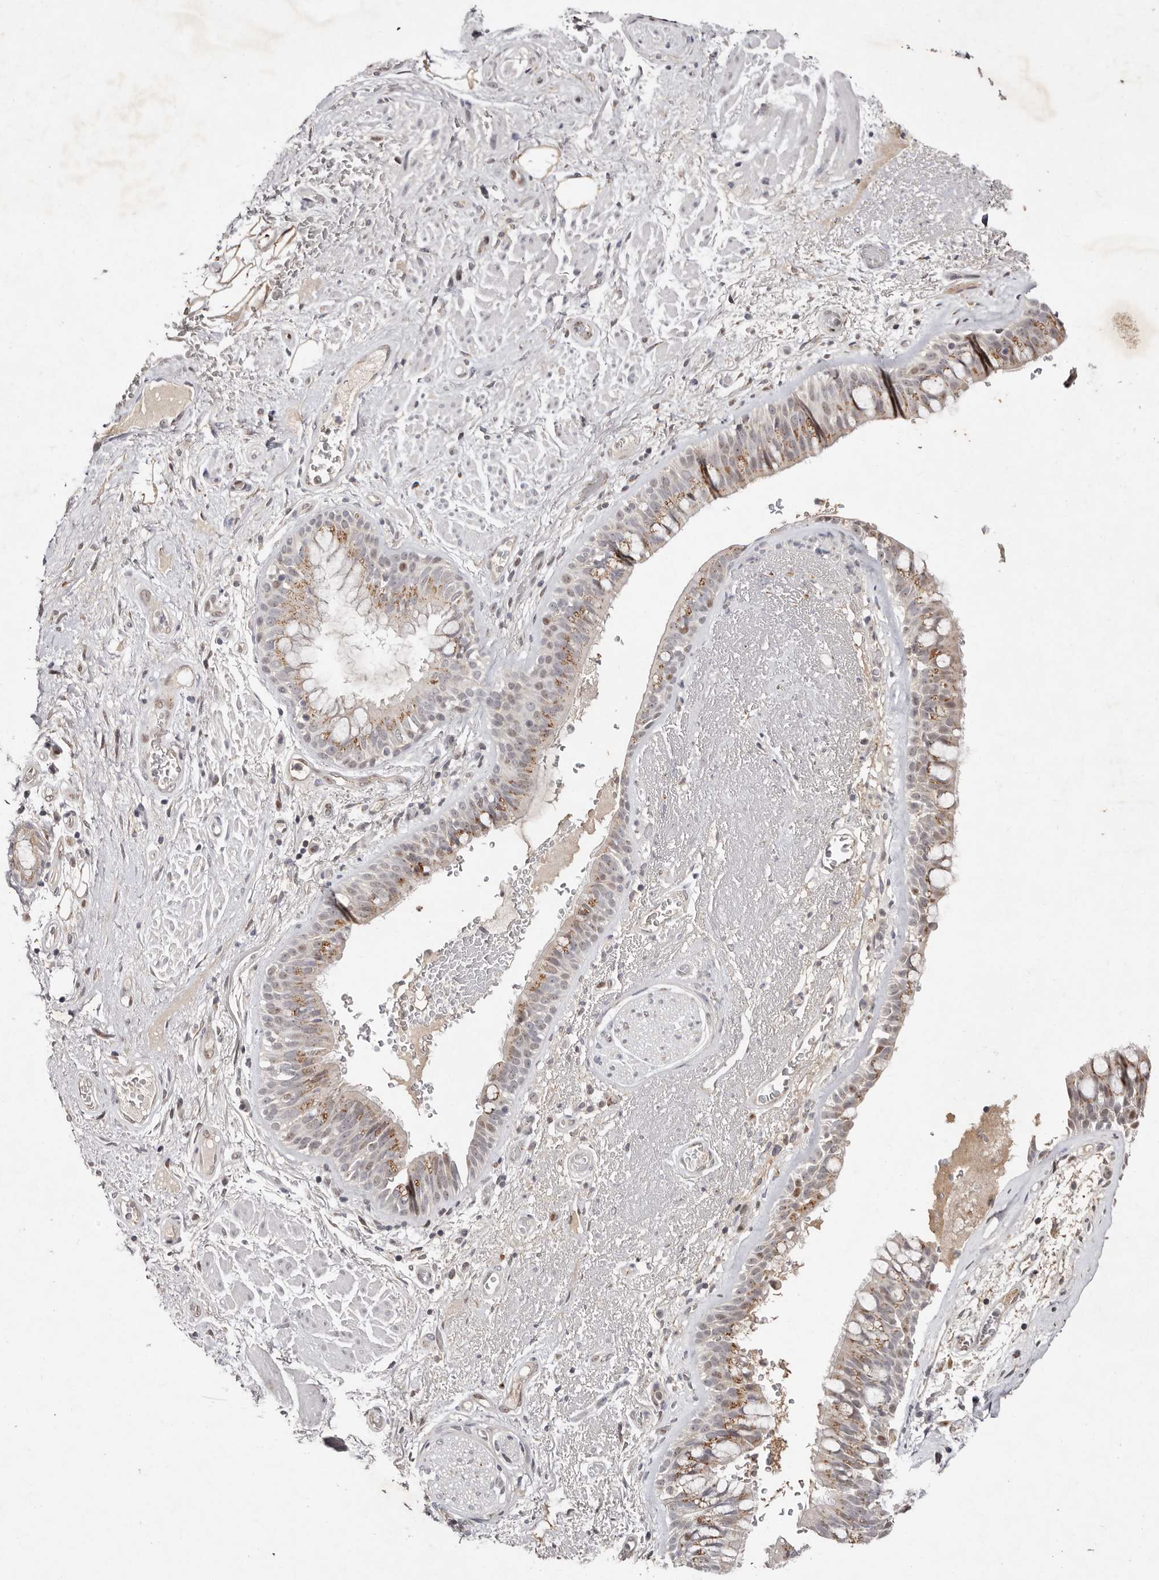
{"staining": {"intensity": "weak", "quantity": "25%-75%", "location": "nuclear"}, "tissue": "bronchus", "cell_type": "Respiratory epithelial cells", "image_type": "normal", "snomed": [{"axis": "morphology", "description": "Normal tissue, NOS"}, {"axis": "morphology", "description": "Squamous cell carcinoma, NOS"}, {"axis": "topography", "description": "Lymph node"}, {"axis": "topography", "description": "Bronchus"}, {"axis": "topography", "description": "Lung"}], "caption": "IHC image of benign bronchus: bronchus stained using immunohistochemistry (IHC) exhibits low levels of weak protein expression localized specifically in the nuclear of respiratory epithelial cells, appearing as a nuclear brown color.", "gene": "KLF7", "patient": {"sex": "male", "age": 66}}